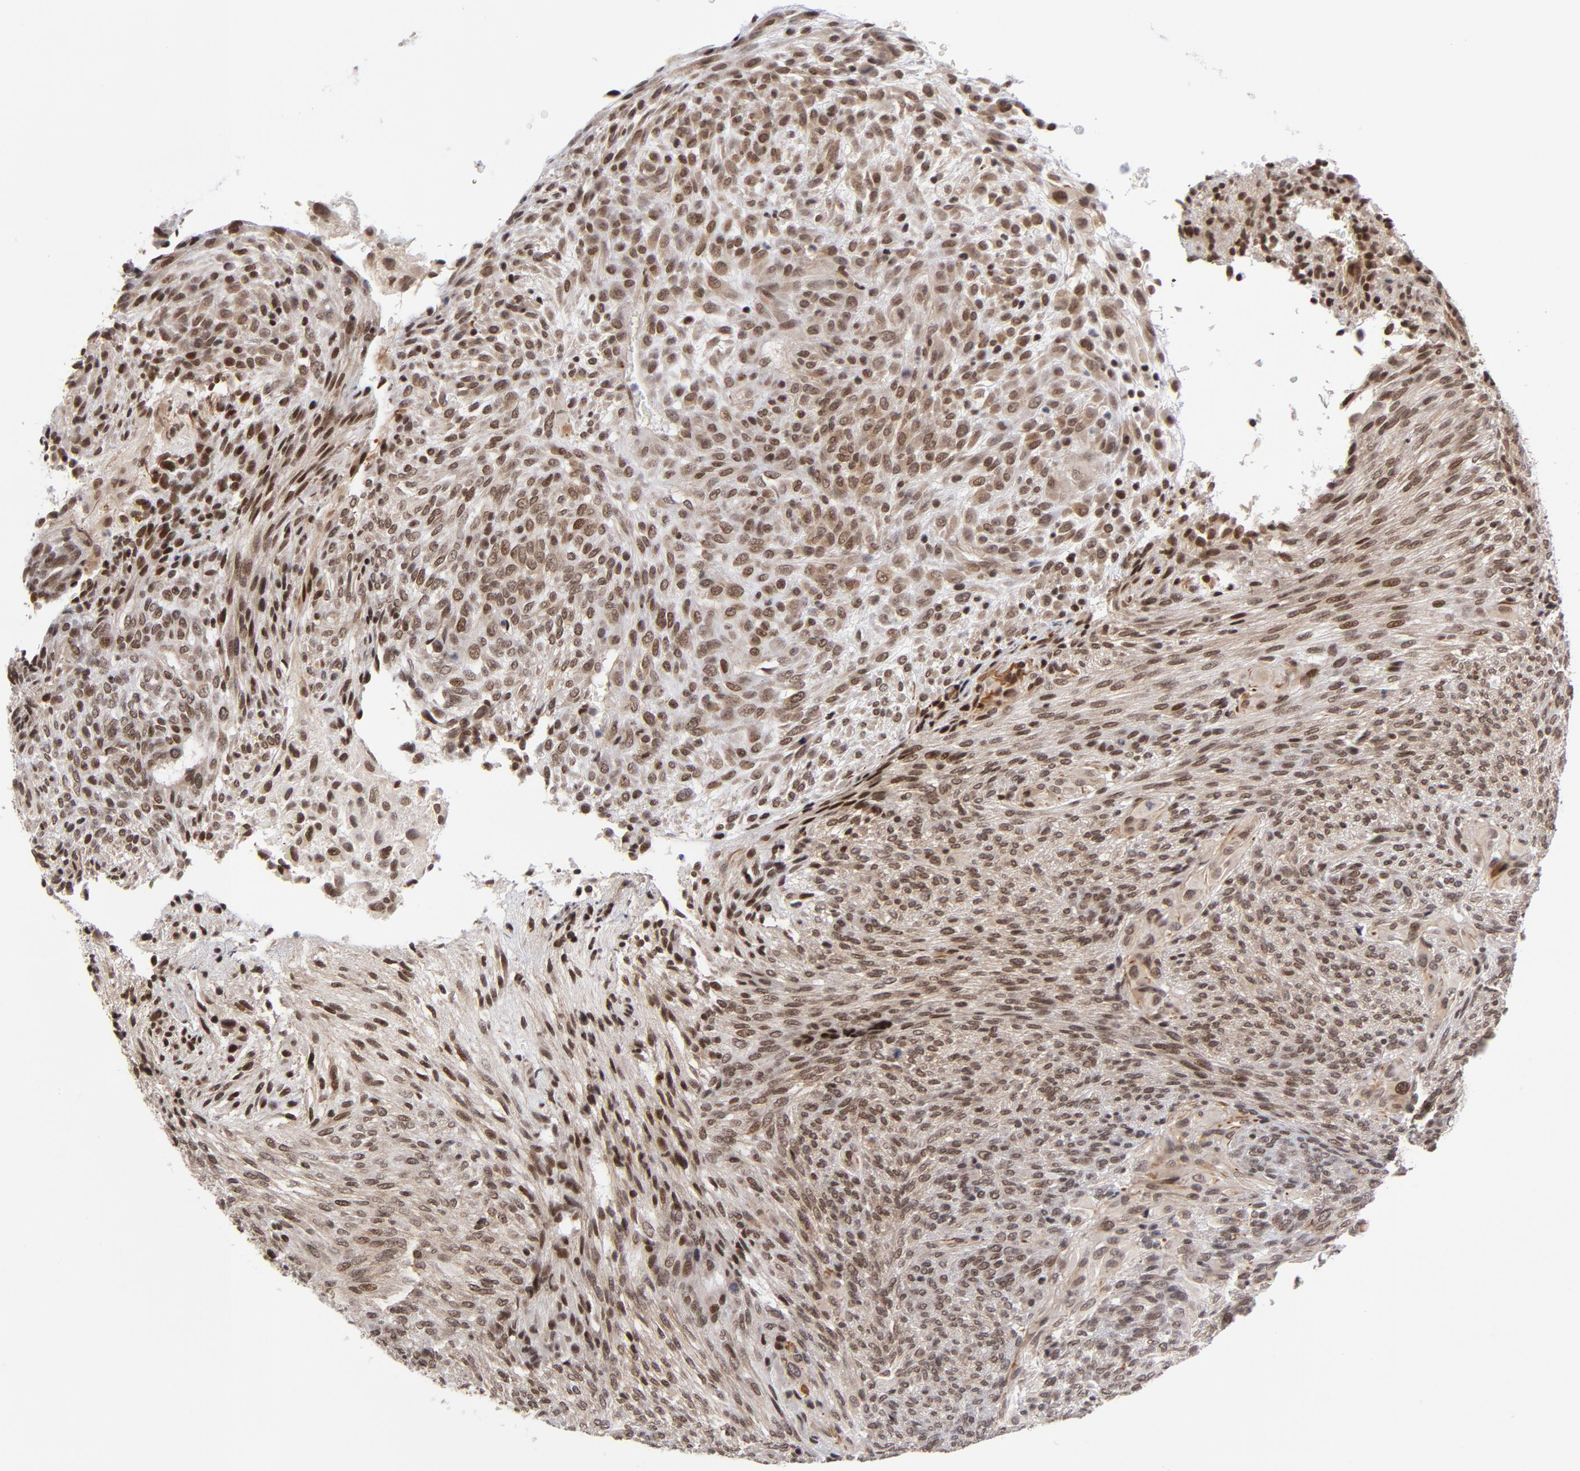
{"staining": {"intensity": "strong", "quantity": ">75%", "location": "nuclear"}, "tissue": "glioma", "cell_type": "Tumor cells", "image_type": "cancer", "snomed": [{"axis": "morphology", "description": "Glioma, malignant, High grade"}, {"axis": "topography", "description": "Cerebral cortex"}], "caption": "Protein staining demonstrates strong nuclear positivity in about >75% of tumor cells in glioma.", "gene": "CTCF", "patient": {"sex": "female", "age": 55}}